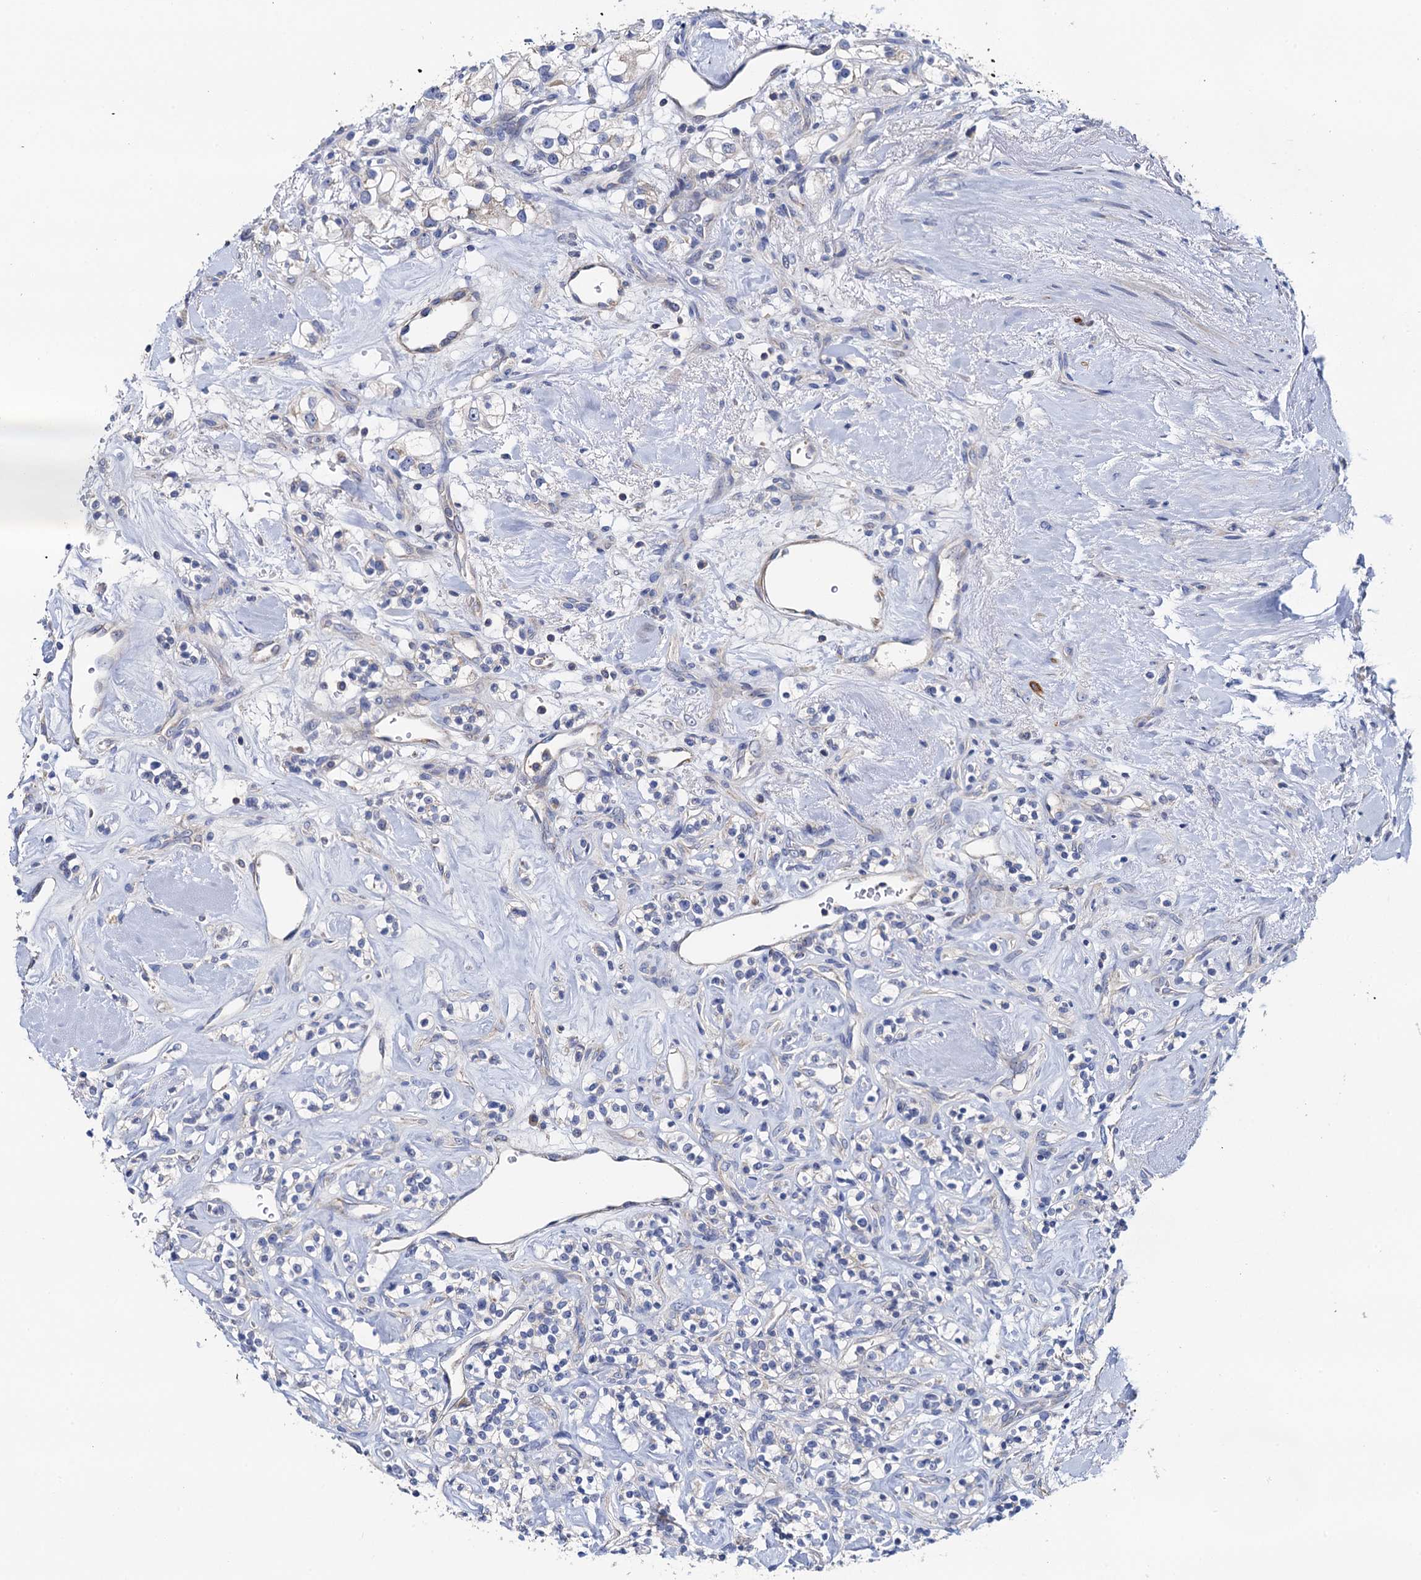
{"staining": {"intensity": "negative", "quantity": "none", "location": "none"}, "tissue": "renal cancer", "cell_type": "Tumor cells", "image_type": "cancer", "snomed": [{"axis": "morphology", "description": "Adenocarcinoma, NOS"}, {"axis": "topography", "description": "Kidney"}], "caption": "Tumor cells show no significant positivity in adenocarcinoma (renal).", "gene": "MRPL48", "patient": {"sex": "male", "age": 77}}